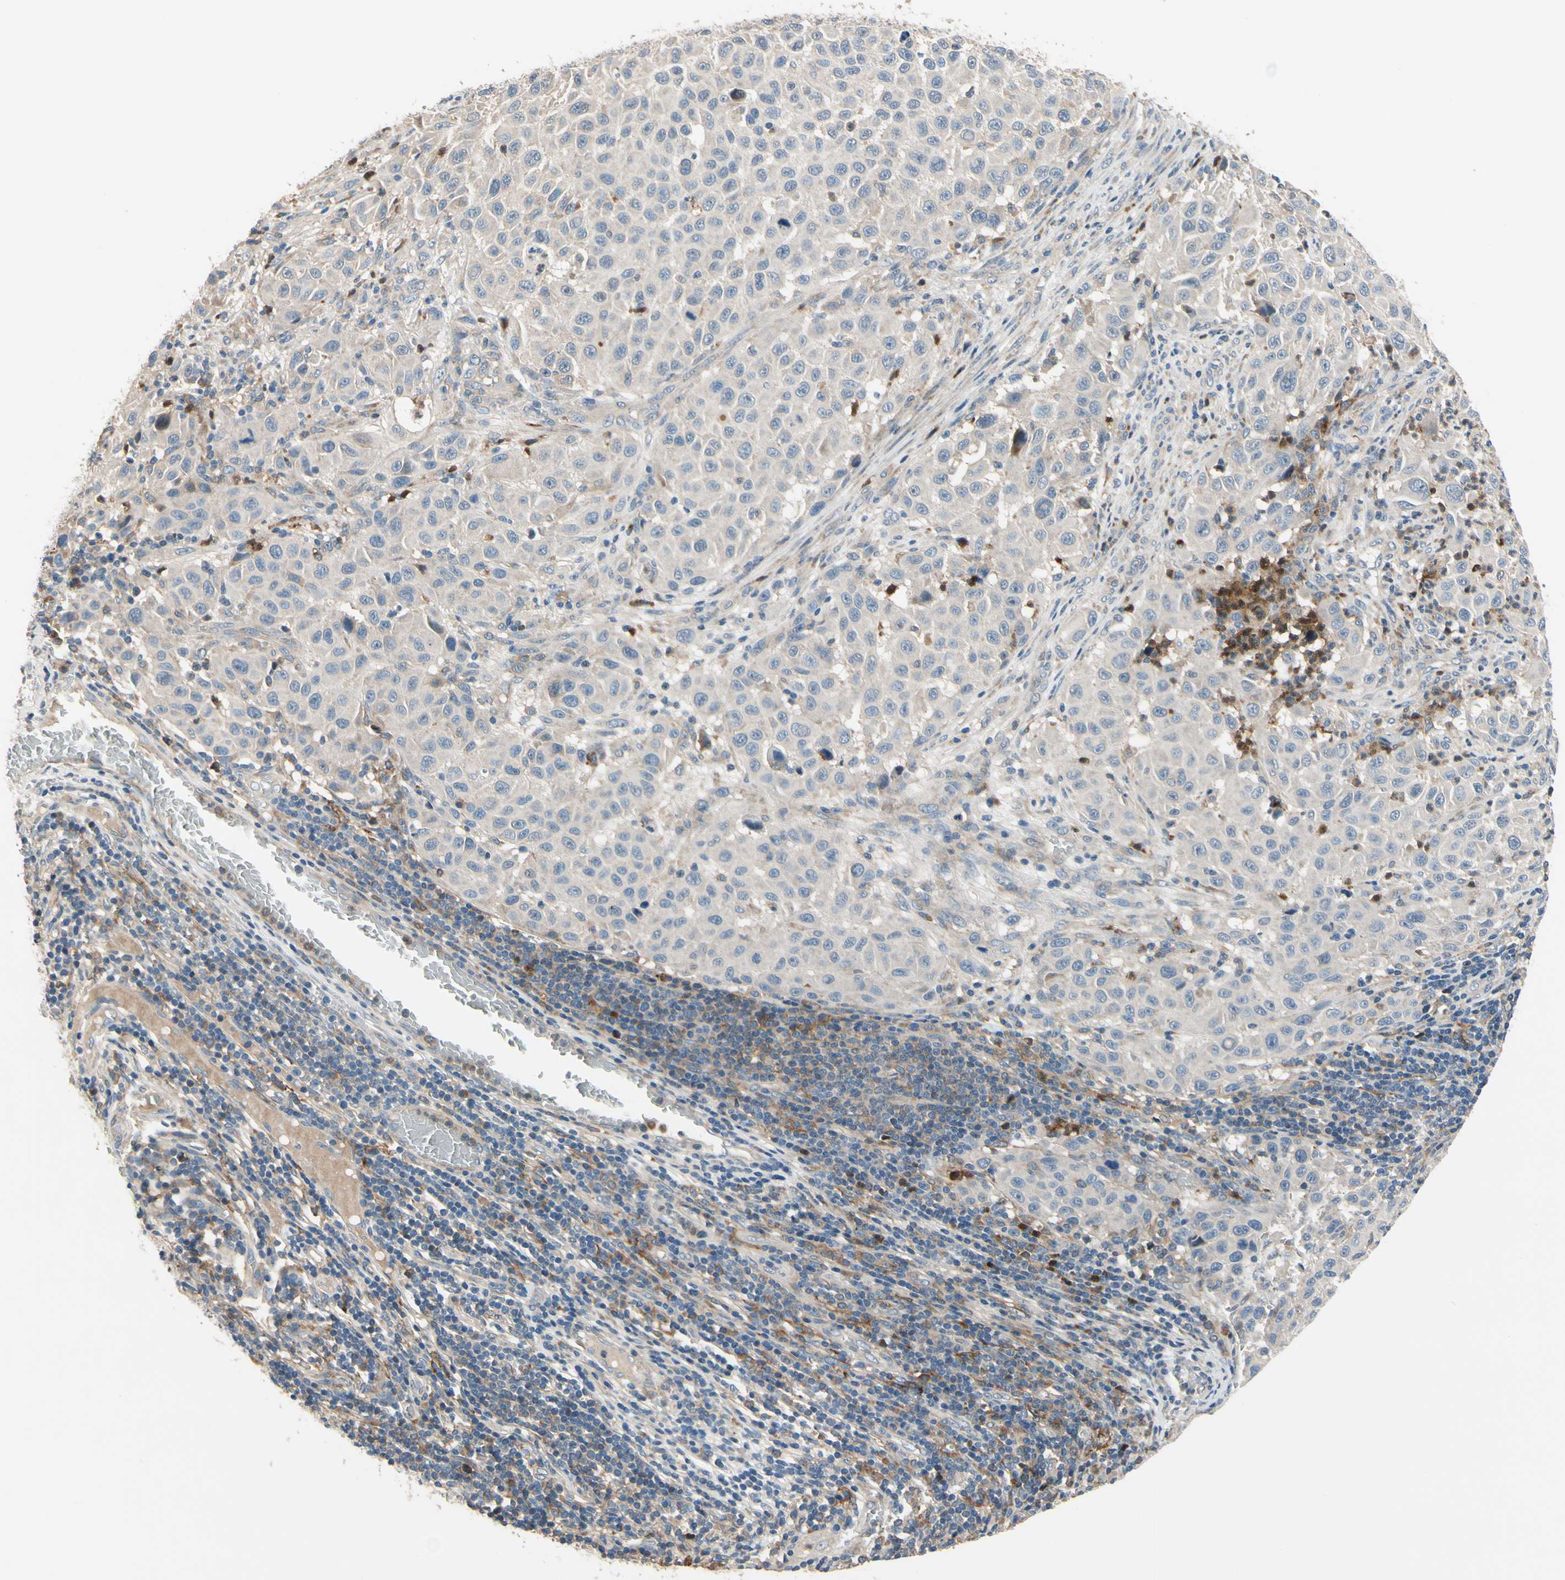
{"staining": {"intensity": "negative", "quantity": "none", "location": "none"}, "tissue": "melanoma", "cell_type": "Tumor cells", "image_type": "cancer", "snomed": [{"axis": "morphology", "description": "Malignant melanoma, Metastatic site"}, {"axis": "topography", "description": "Lymph node"}], "caption": "Immunohistochemistry (IHC) micrograph of human melanoma stained for a protein (brown), which exhibits no positivity in tumor cells.", "gene": "SIGLEC5", "patient": {"sex": "male", "age": 61}}